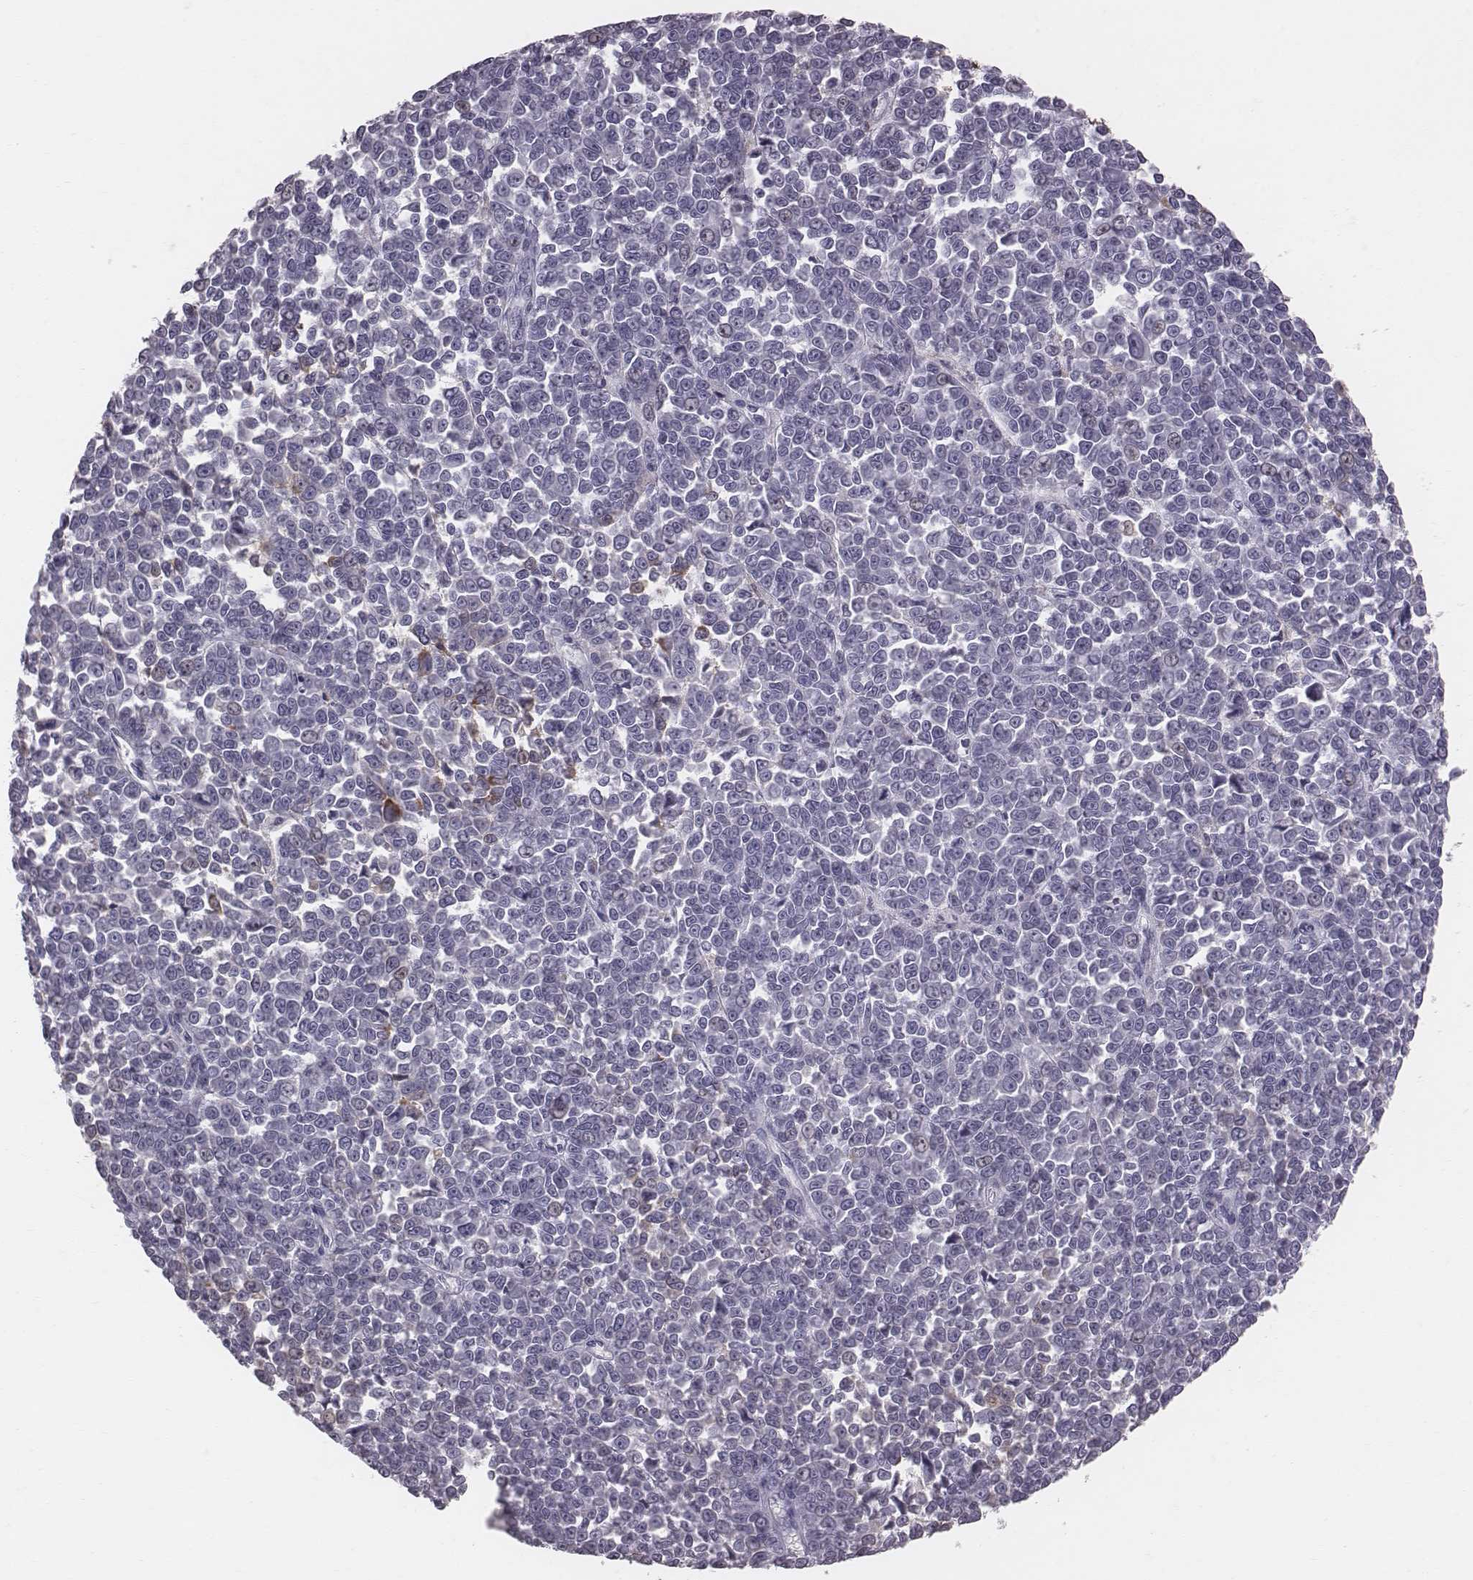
{"staining": {"intensity": "negative", "quantity": "none", "location": "none"}, "tissue": "melanoma", "cell_type": "Tumor cells", "image_type": "cancer", "snomed": [{"axis": "morphology", "description": "Malignant melanoma, NOS"}, {"axis": "topography", "description": "Skin"}], "caption": "Melanoma was stained to show a protein in brown. There is no significant expression in tumor cells.", "gene": "CFTR", "patient": {"sex": "female", "age": 95}}